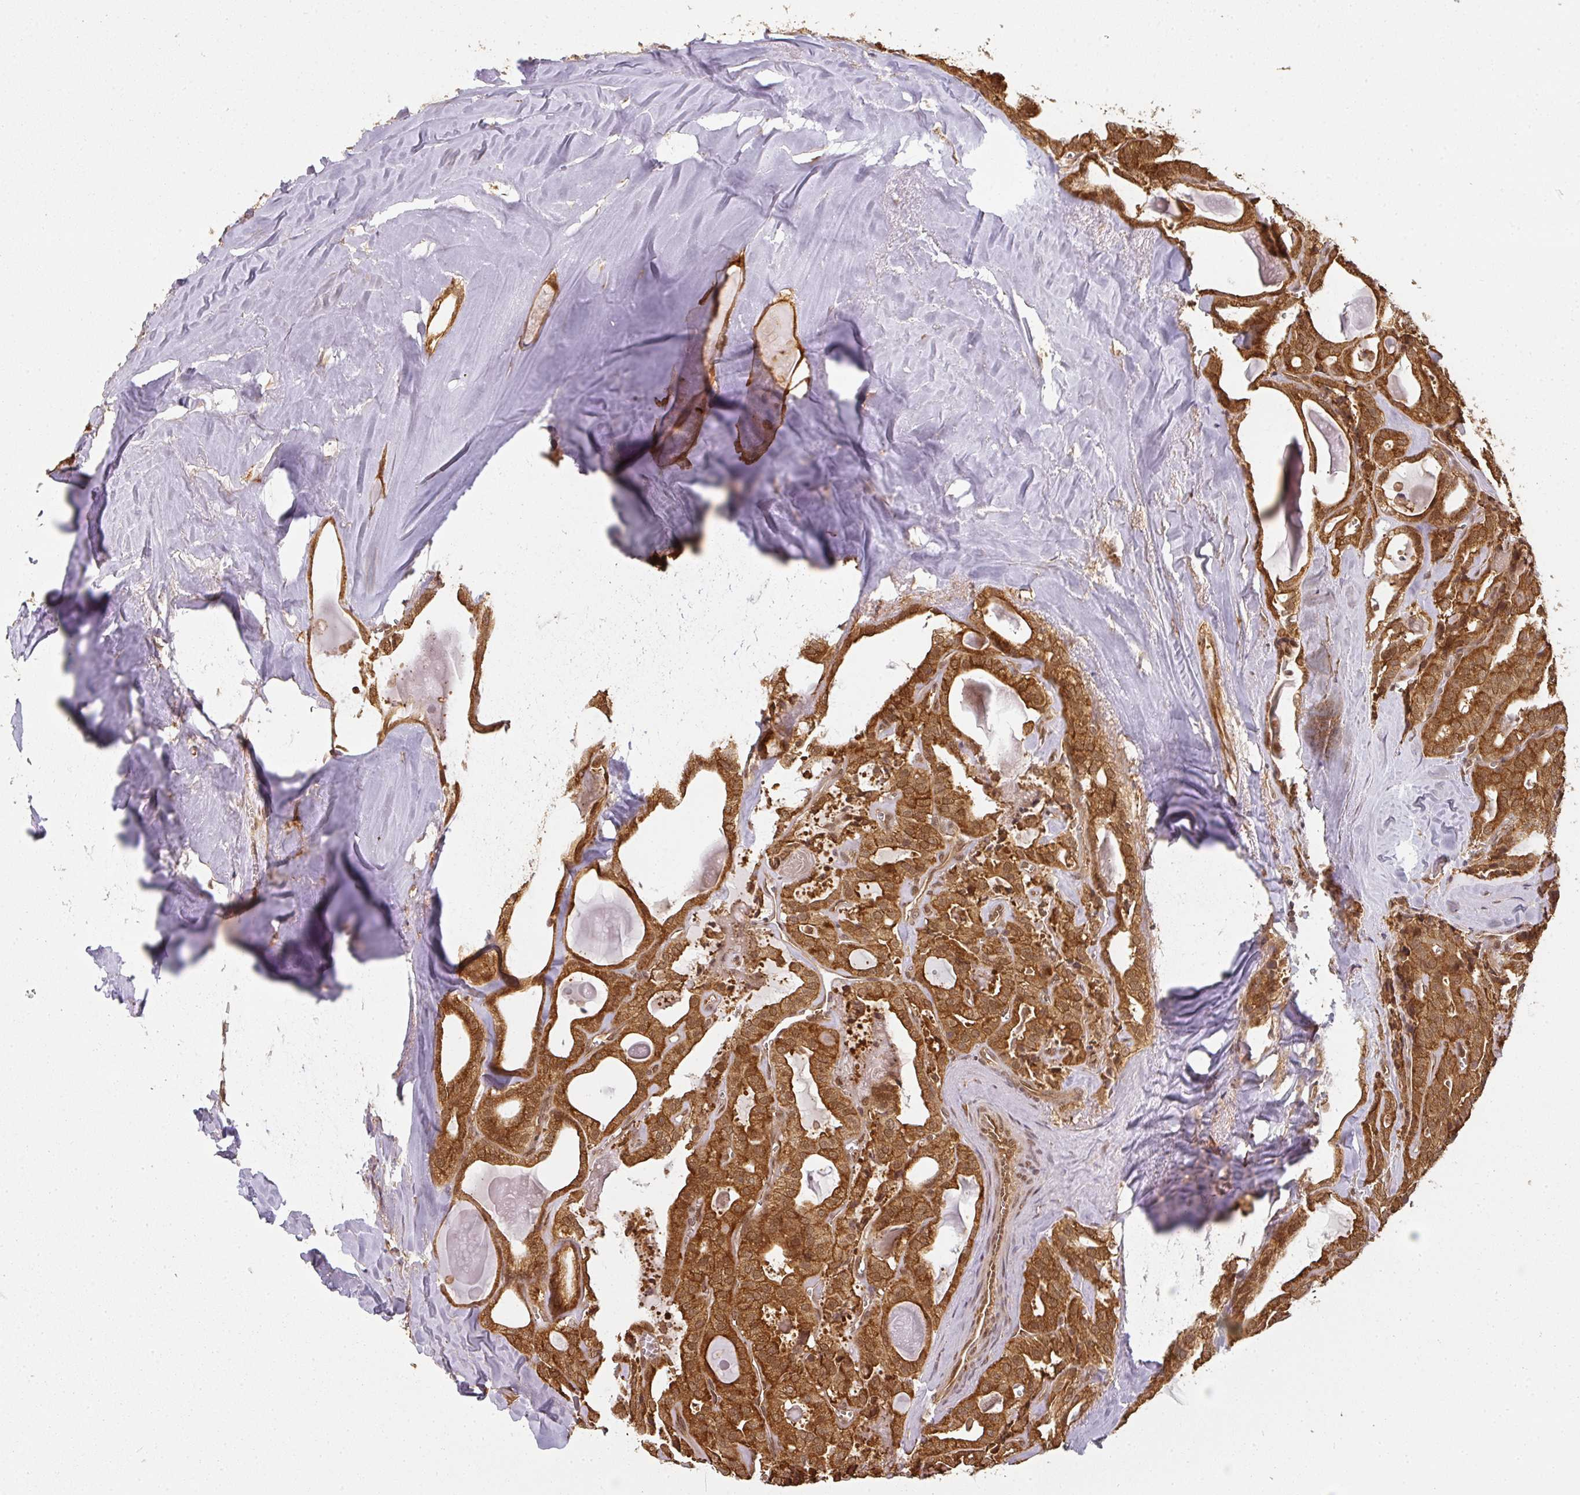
{"staining": {"intensity": "moderate", "quantity": ">75%", "location": "cytoplasmic/membranous"}, "tissue": "thyroid cancer", "cell_type": "Tumor cells", "image_type": "cancer", "snomed": [{"axis": "morphology", "description": "Papillary adenocarcinoma, NOS"}, {"axis": "topography", "description": "Thyroid gland"}], "caption": "Protein staining of thyroid papillary adenocarcinoma tissue displays moderate cytoplasmic/membranous positivity in about >75% of tumor cells.", "gene": "PPP6R3", "patient": {"sex": "male", "age": 52}}